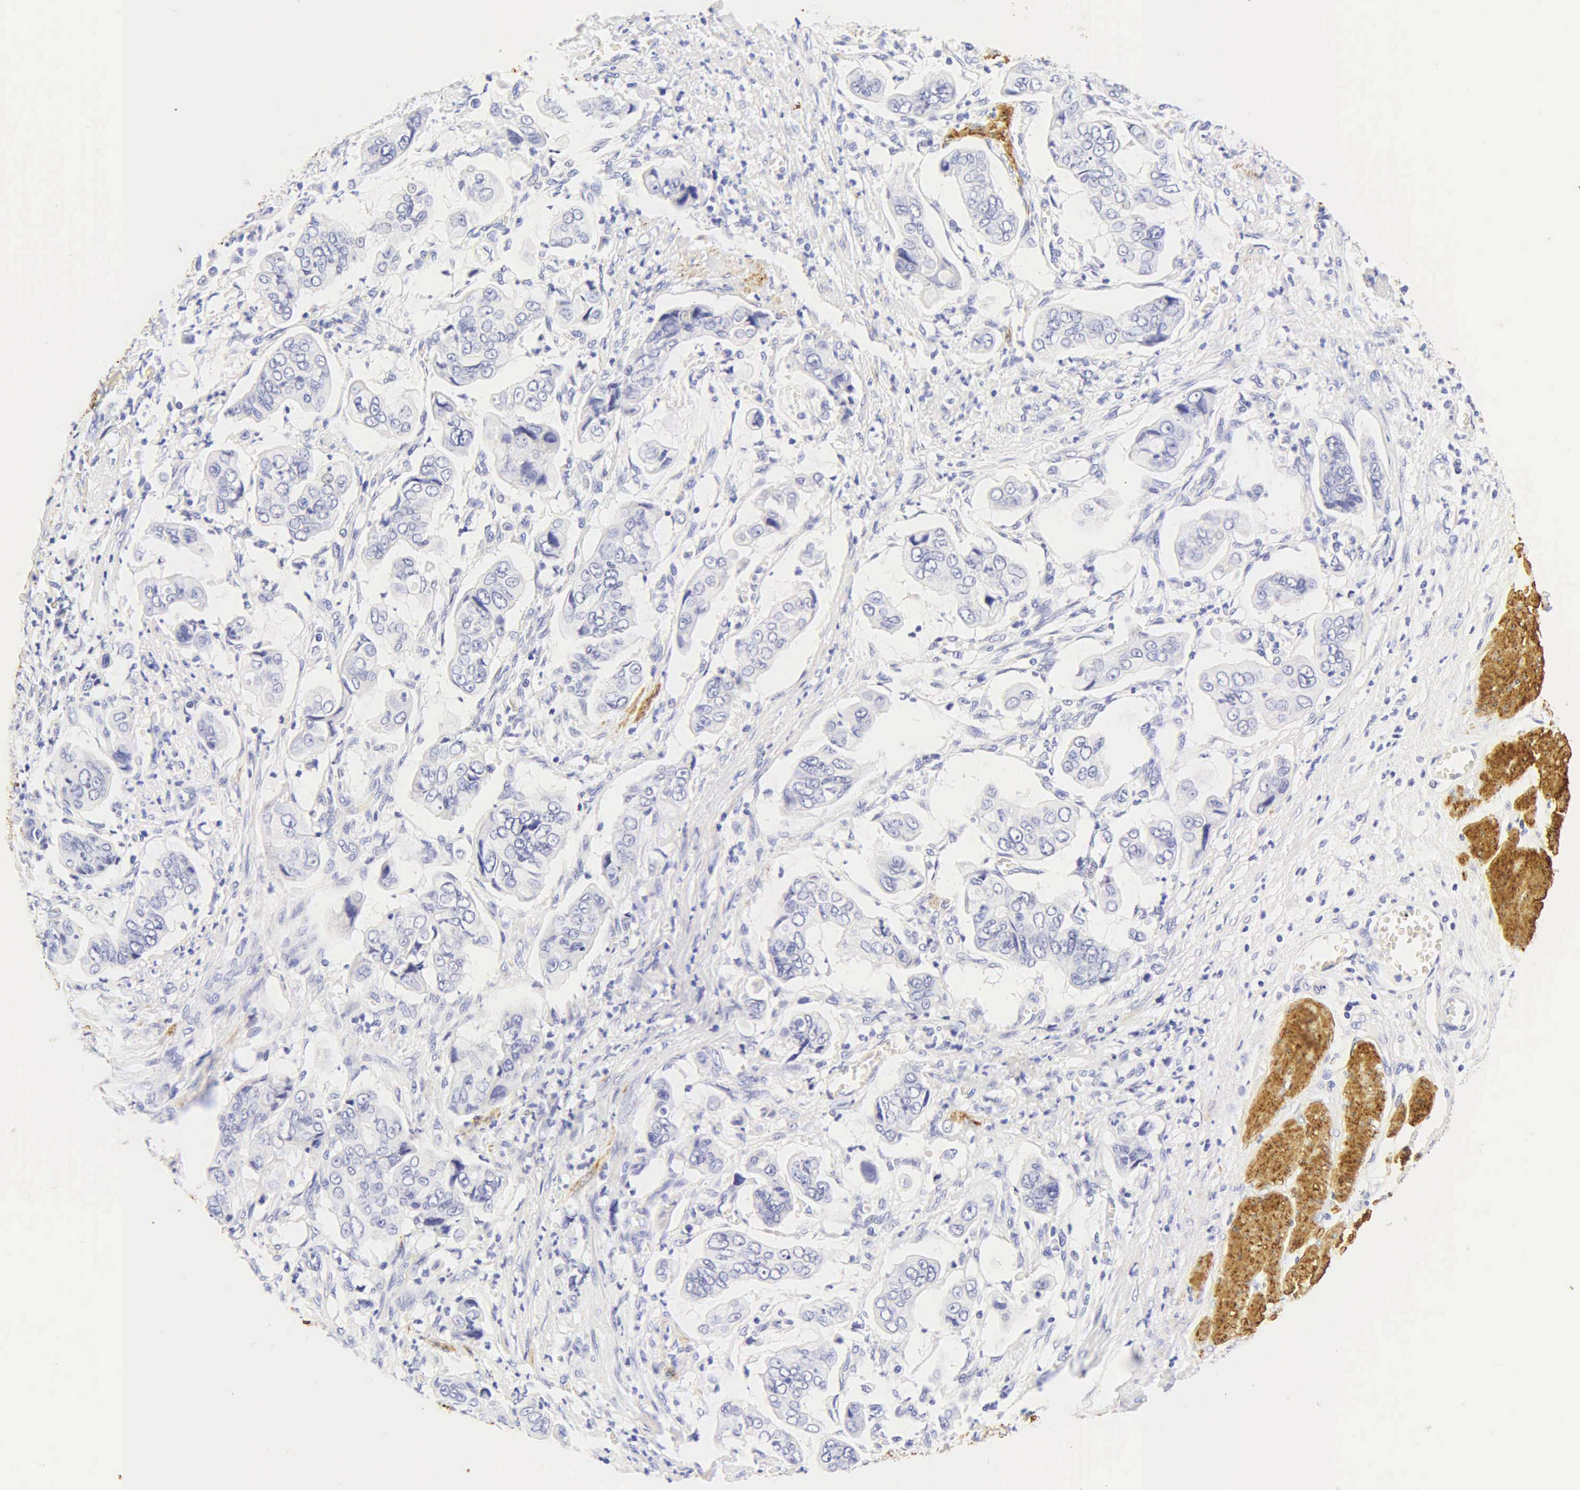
{"staining": {"intensity": "negative", "quantity": "none", "location": "none"}, "tissue": "stomach cancer", "cell_type": "Tumor cells", "image_type": "cancer", "snomed": [{"axis": "morphology", "description": "Adenocarcinoma, NOS"}, {"axis": "topography", "description": "Stomach, upper"}], "caption": "A high-resolution histopathology image shows immunohistochemistry (IHC) staining of adenocarcinoma (stomach), which displays no significant expression in tumor cells. (Stains: DAB IHC with hematoxylin counter stain, Microscopy: brightfield microscopy at high magnification).", "gene": "DES", "patient": {"sex": "male", "age": 80}}